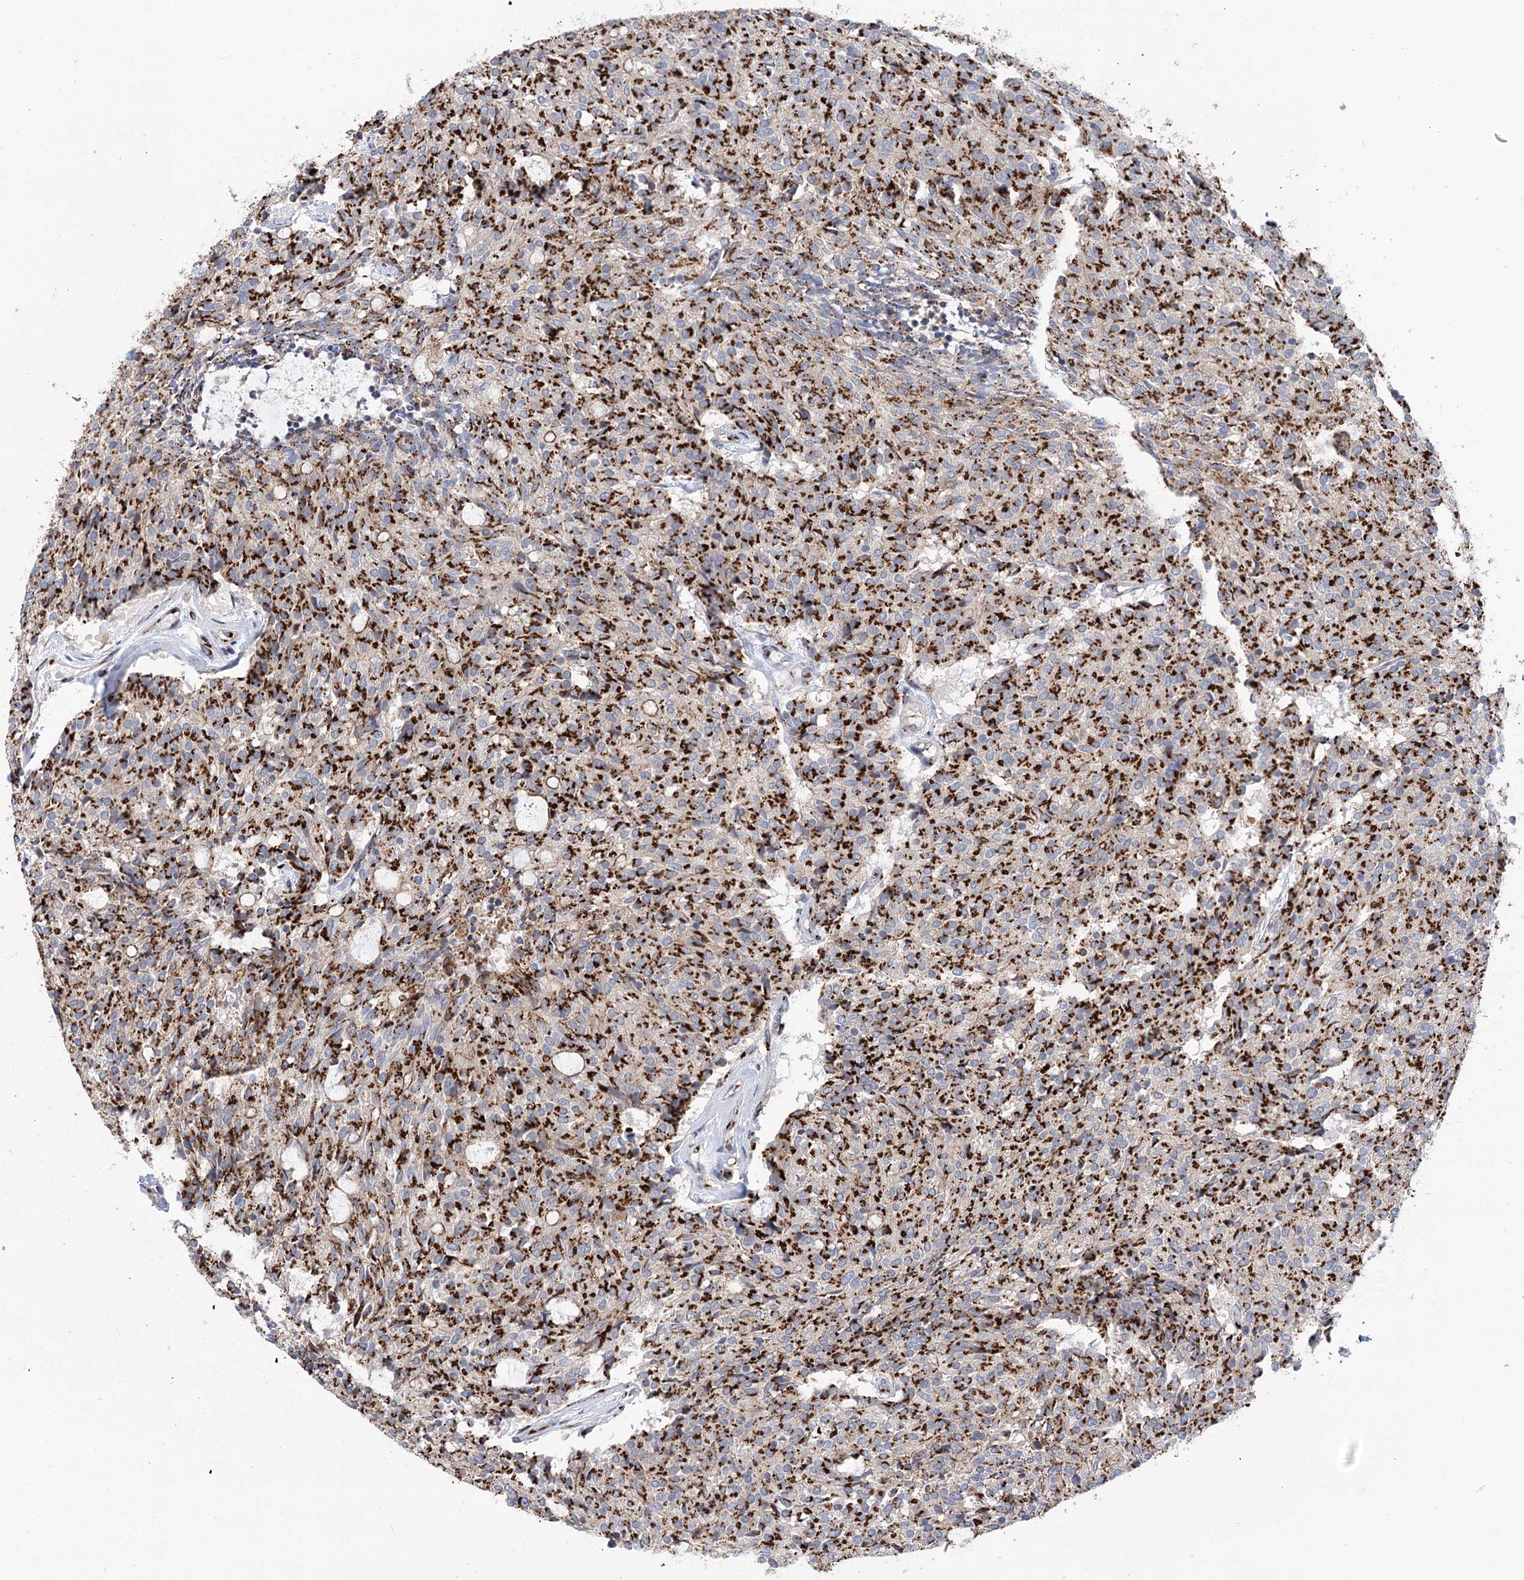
{"staining": {"intensity": "strong", "quantity": ">75%", "location": "cytoplasmic/membranous"}, "tissue": "carcinoid", "cell_type": "Tumor cells", "image_type": "cancer", "snomed": [{"axis": "morphology", "description": "Carcinoid, malignant, NOS"}, {"axis": "topography", "description": "Pancreas"}], "caption": "Brown immunohistochemical staining in carcinoid (malignant) reveals strong cytoplasmic/membranous expression in about >75% of tumor cells.", "gene": "TMEM165", "patient": {"sex": "female", "age": 54}}